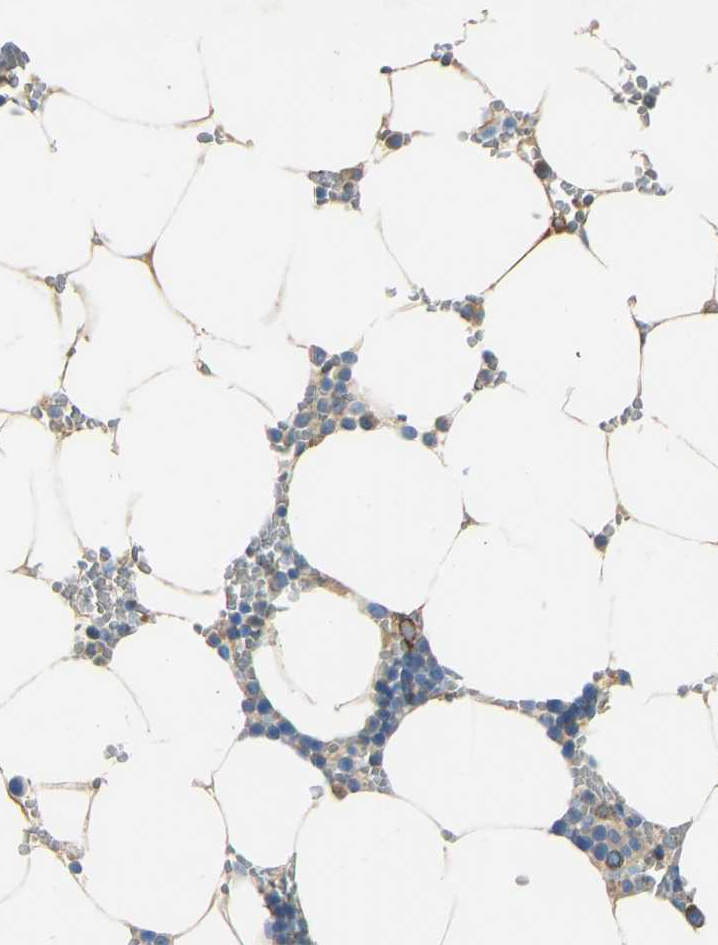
{"staining": {"intensity": "moderate", "quantity": "<25%", "location": "cytoplasmic/membranous"}, "tissue": "bone marrow", "cell_type": "Hematopoietic cells", "image_type": "normal", "snomed": [{"axis": "morphology", "description": "Normal tissue, NOS"}, {"axis": "topography", "description": "Bone marrow"}], "caption": "This image reveals immunohistochemistry (IHC) staining of unremarkable bone marrow, with low moderate cytoplasmic/membranous expression in approximately <25% of hematopoietic cells.", "gene": "COL15A1", "patient": {"sex": "male", "age": 70}}